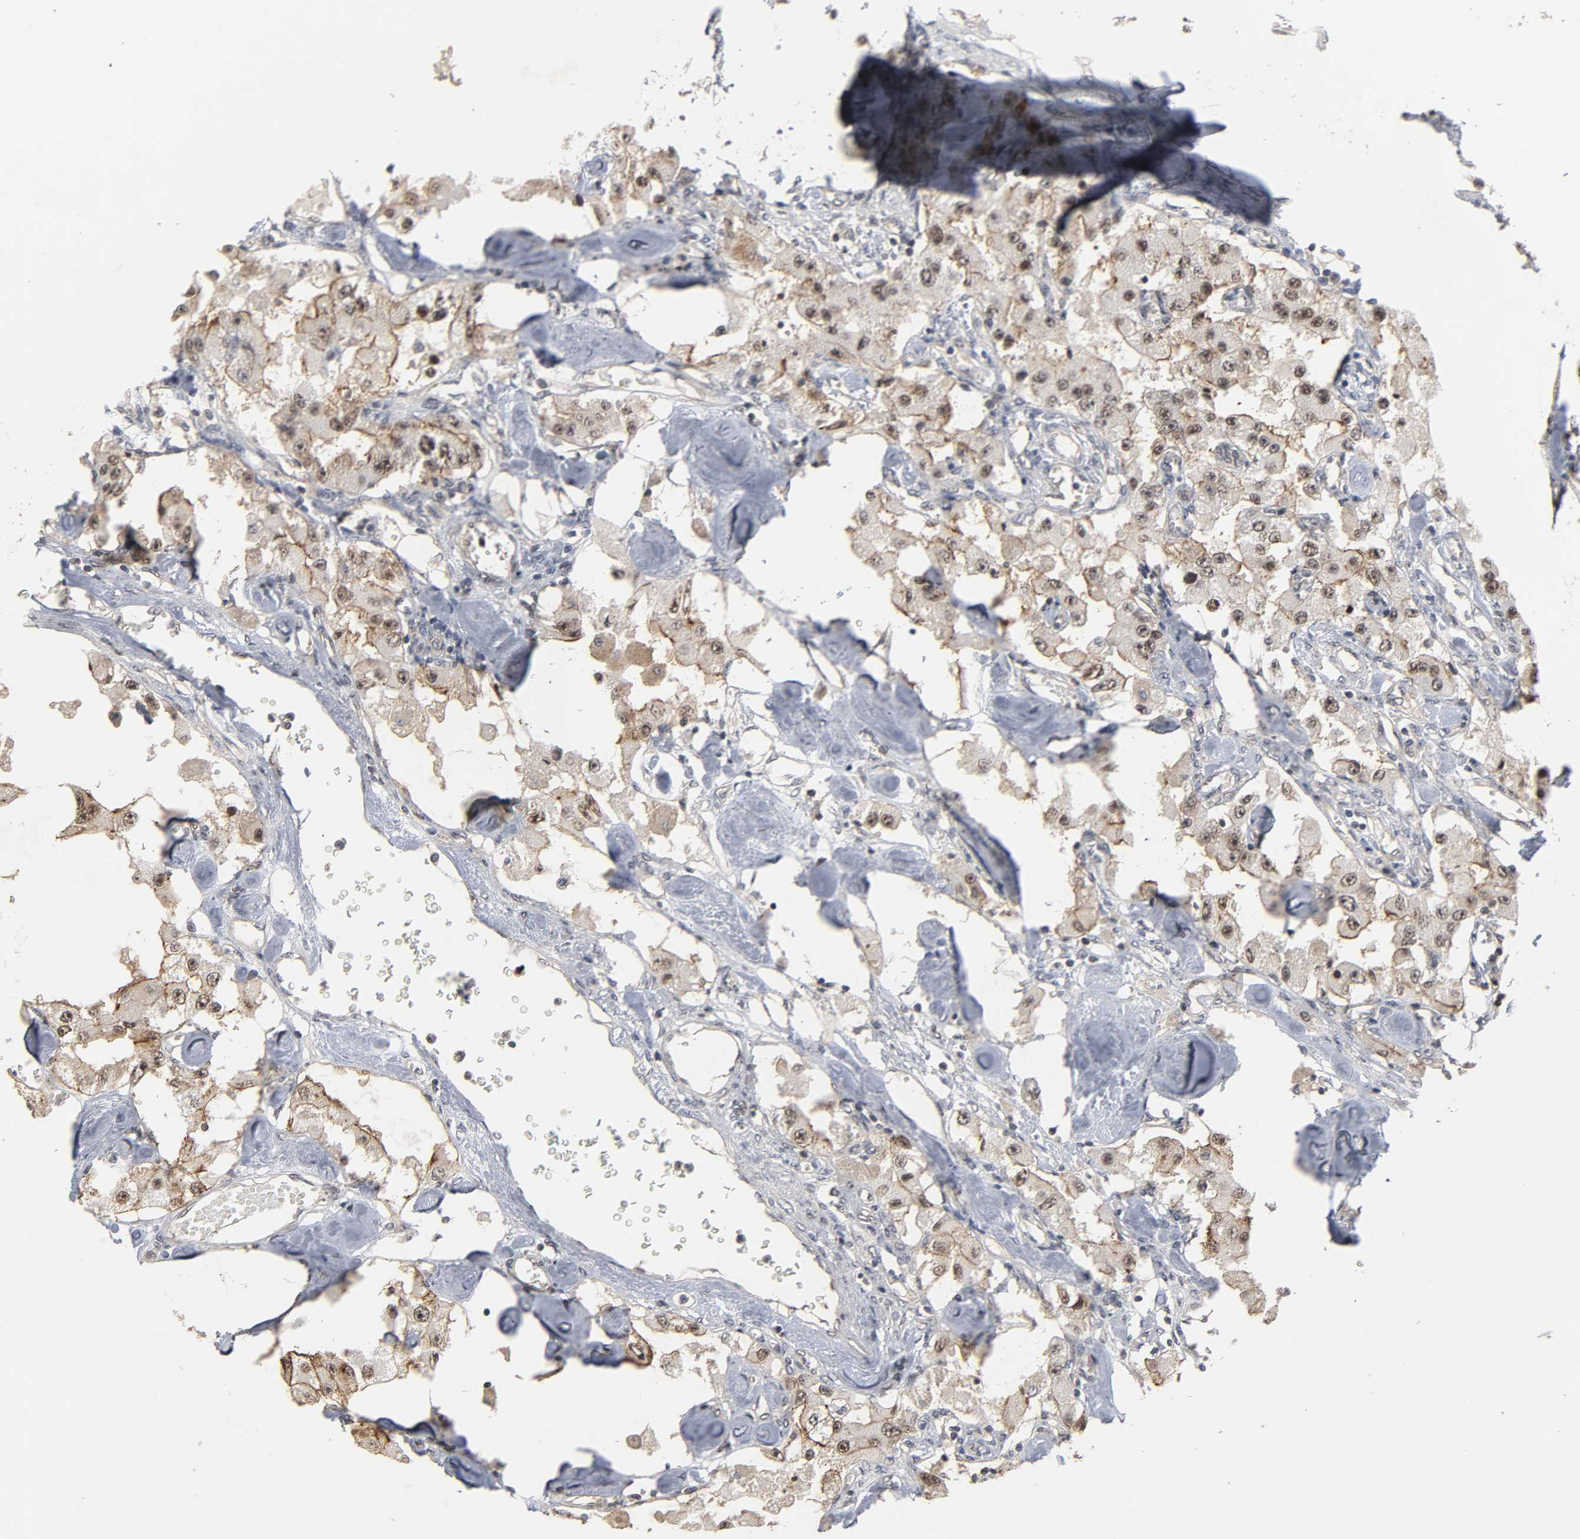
{"staining": {"intensity": "moderate", "quantity": ">75%", "location": "cytoplasmic/membranous,nuclear"}, "tissue": "carcinoid", "cell_type": "Tumor cells", "image_type": "cancer", "snomed": [{"axis": "morphology", "description": "Carcinoid, malignant, NOS"}, {"axis": "topography", "description": "Pancreas"}], "caption": "Immunohistochemical staining of carcinoid exhibits moderate cytoplasmic/membranous and nuclear protein staining in about >75% of tumor cells.", "gene": "HTR1E", "patient": {"sex": "male", "age": 41}}